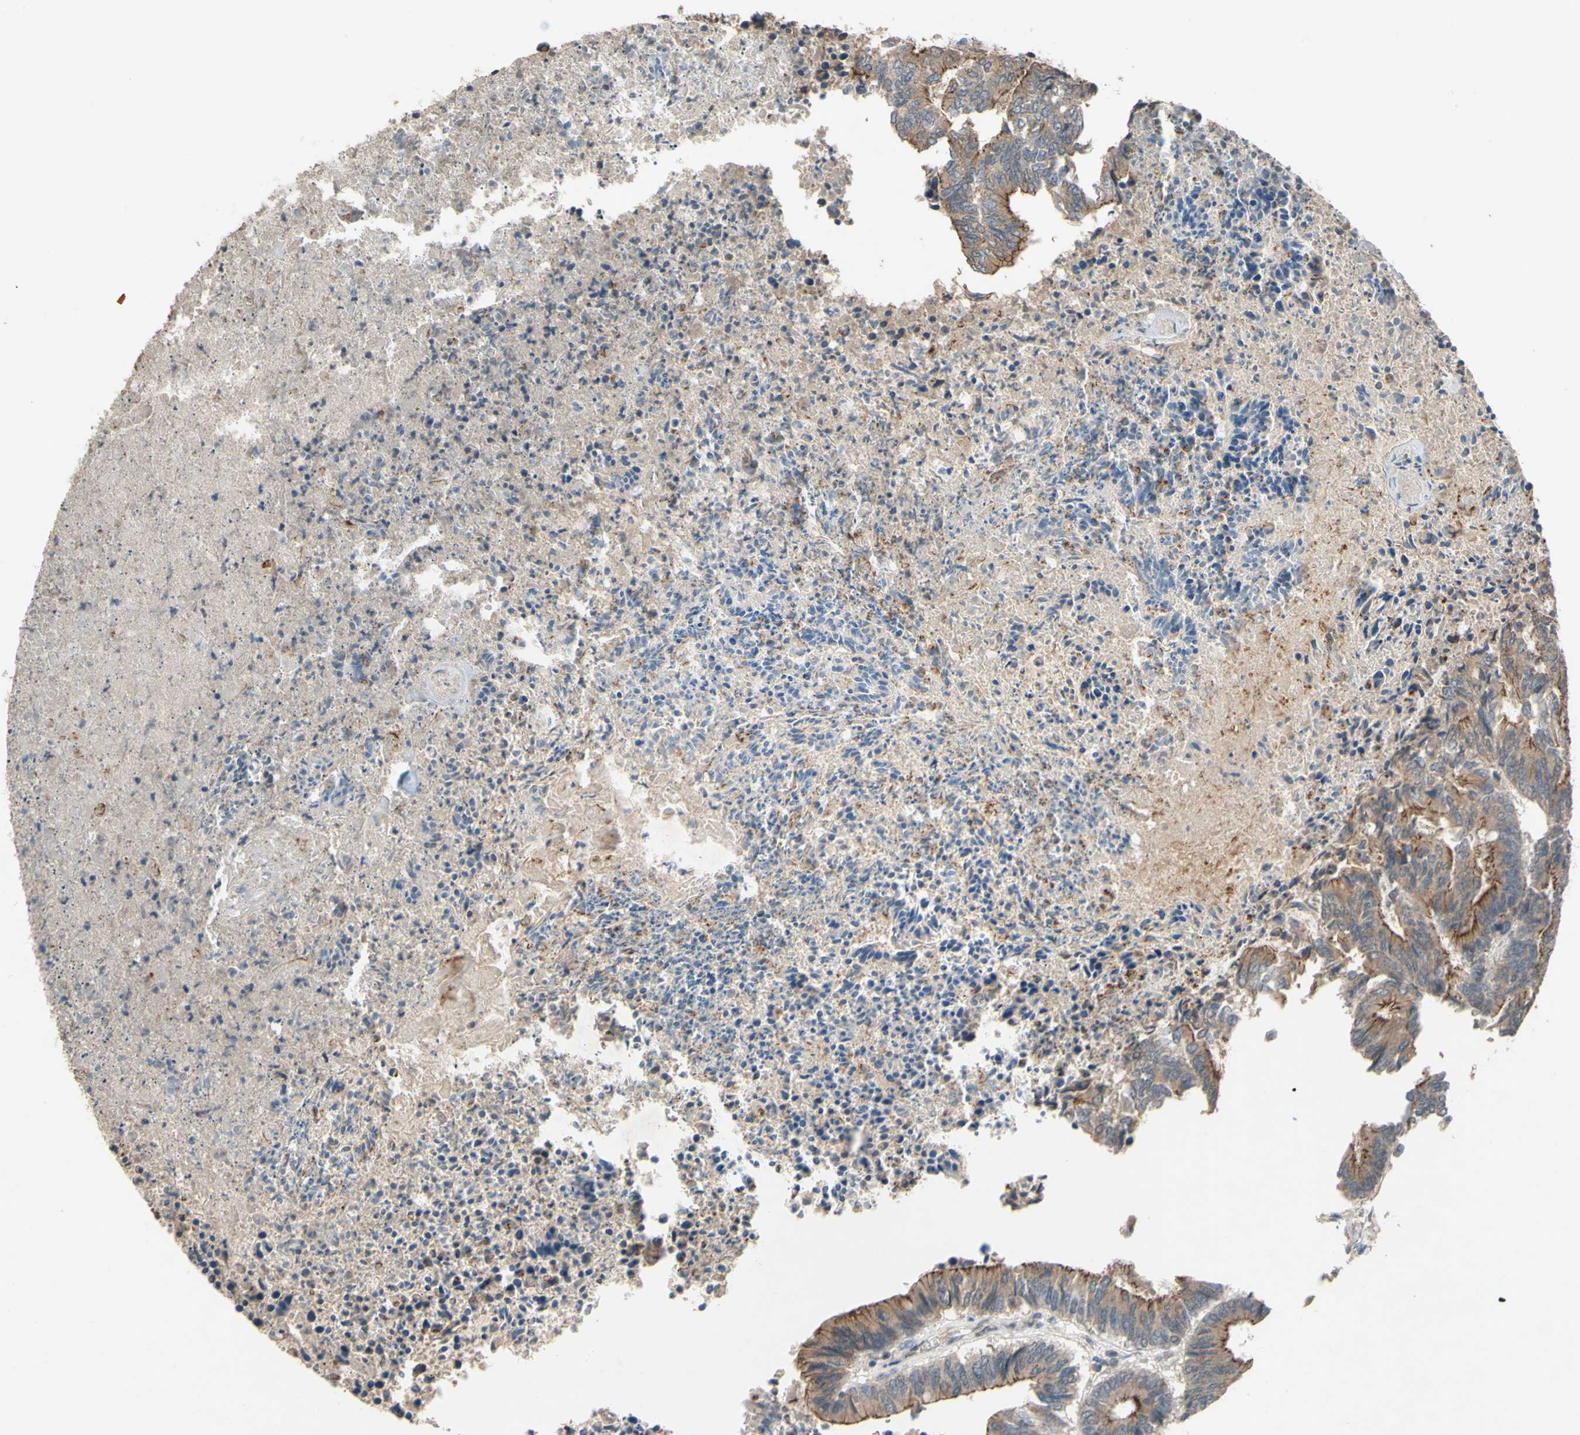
{"staining": {"intensity": "moderate", "quantity": ">75%", "location": "cytoplasmic/membranous"}, "tissue": "colorectal cancer", "cell_type": "Tumor cells", "image_type": "cancer", "snomed": [{"axis": "morphology", "description": "Adenocarcinoma, NOS"}, {"axis": "topography", "description": "Rectum"}], "caption": "A micrograph of human colorectal adenocarcinoma stained for a protein shows moderate cytoplasmic/membranous brown staining in tumor cells.", "gene": "CDCP1", "patient": {"sex": "male", "age": 63}}